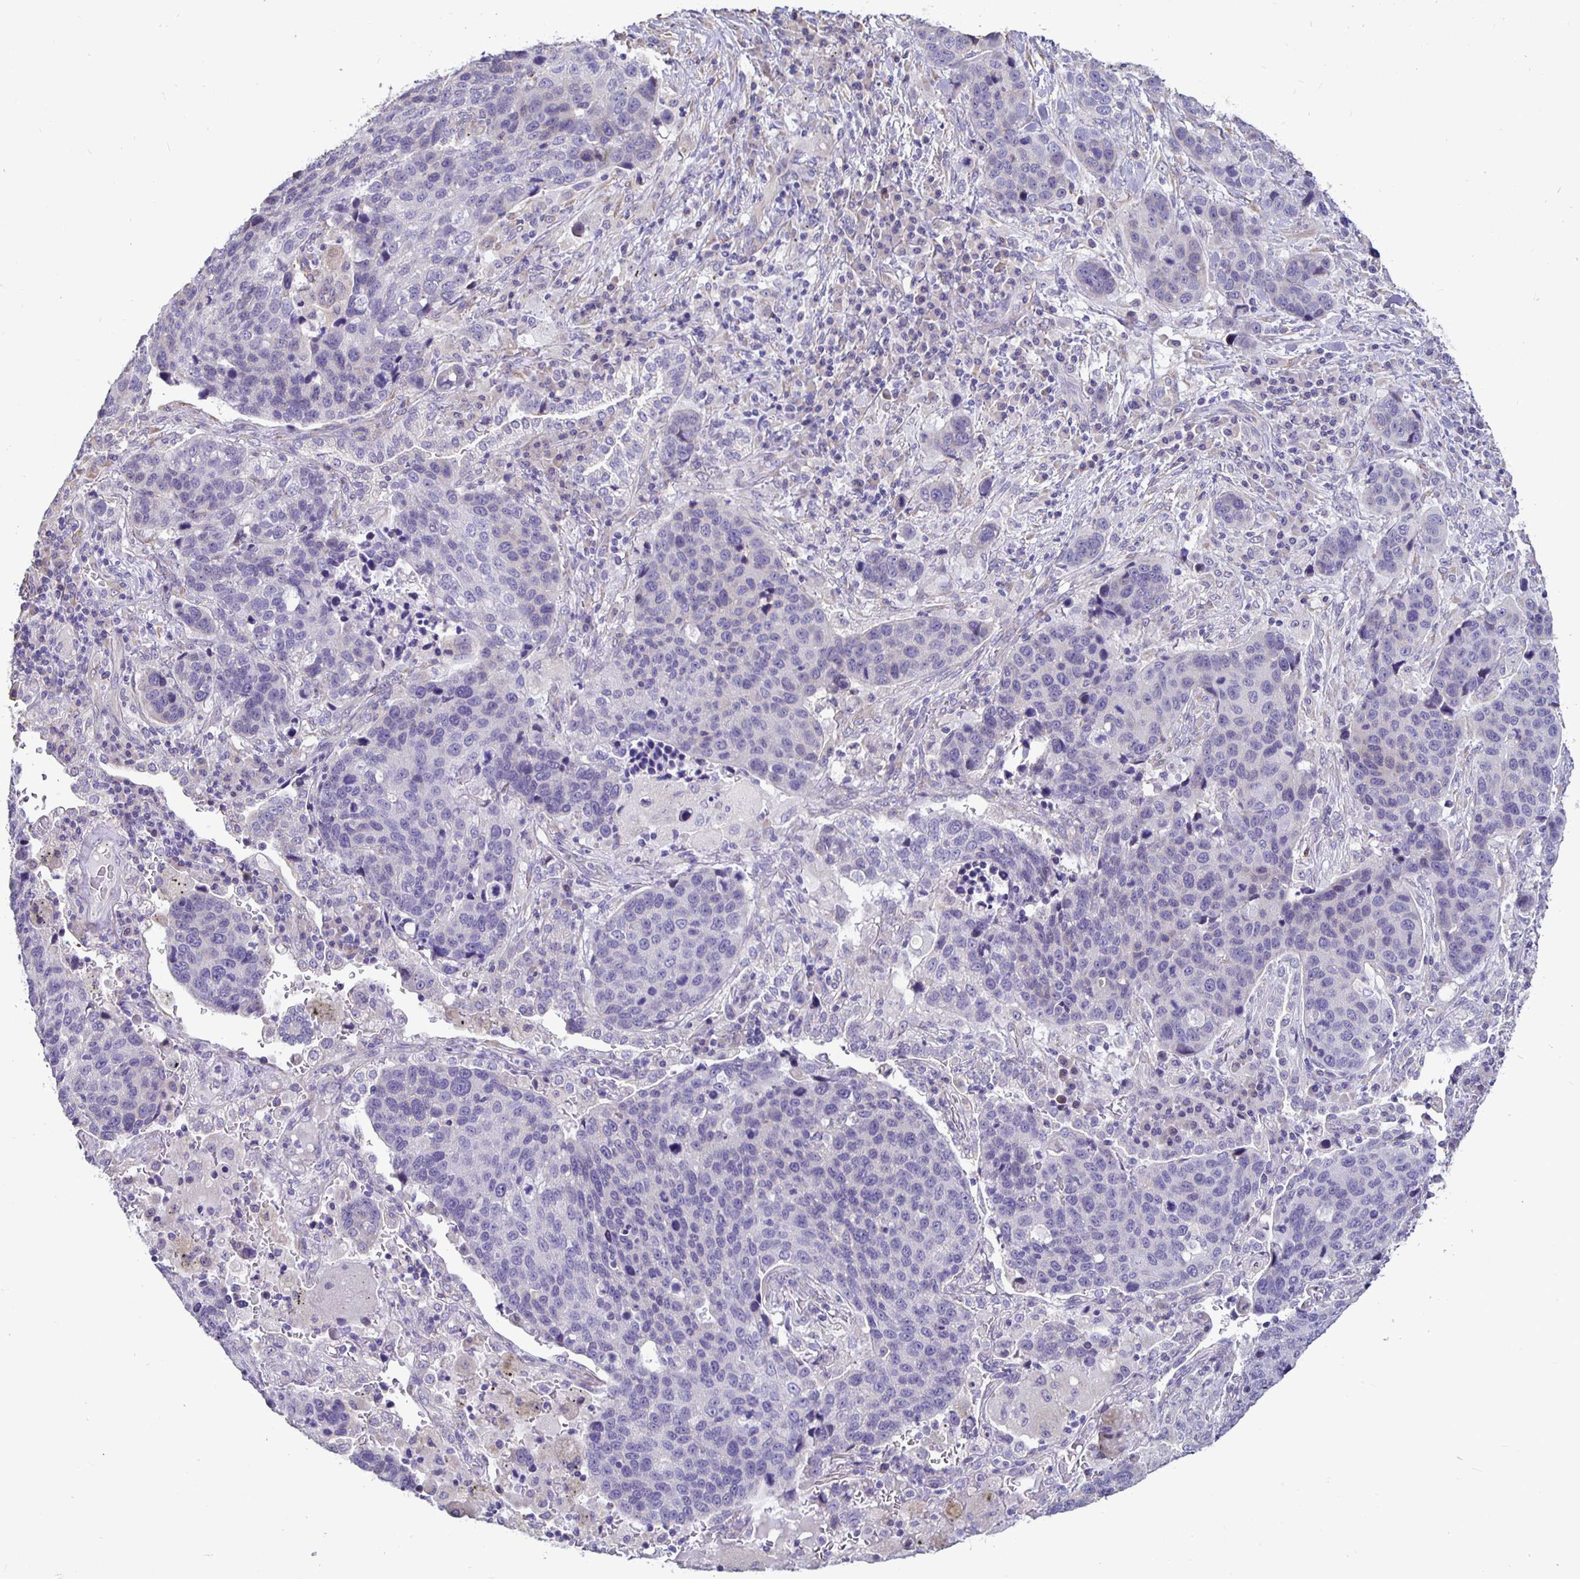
{"staining": {"intensity": "negative", "quantity": "none", "location": "none"}, "tissue": "lung cancer", "cell_type": "Tumor cells", "image_type": "cancer", "snomed": [{"axis": "morphology", "description": "Squamous cell carcinoma, NOS"}, {"axis": "topography", "description": "Lymph node"}, {"axis": "topography", "description": "Lung"}], "caption": "High magnification brightfield microscopy of squamous cell carcinoma (lung) stained with DAB (brown) and counterstained with hematoxylin (blue): tumor cells show no significant positivity.", "gene": "DNAI2", "patient": {"sex": "male", "age": 61}}